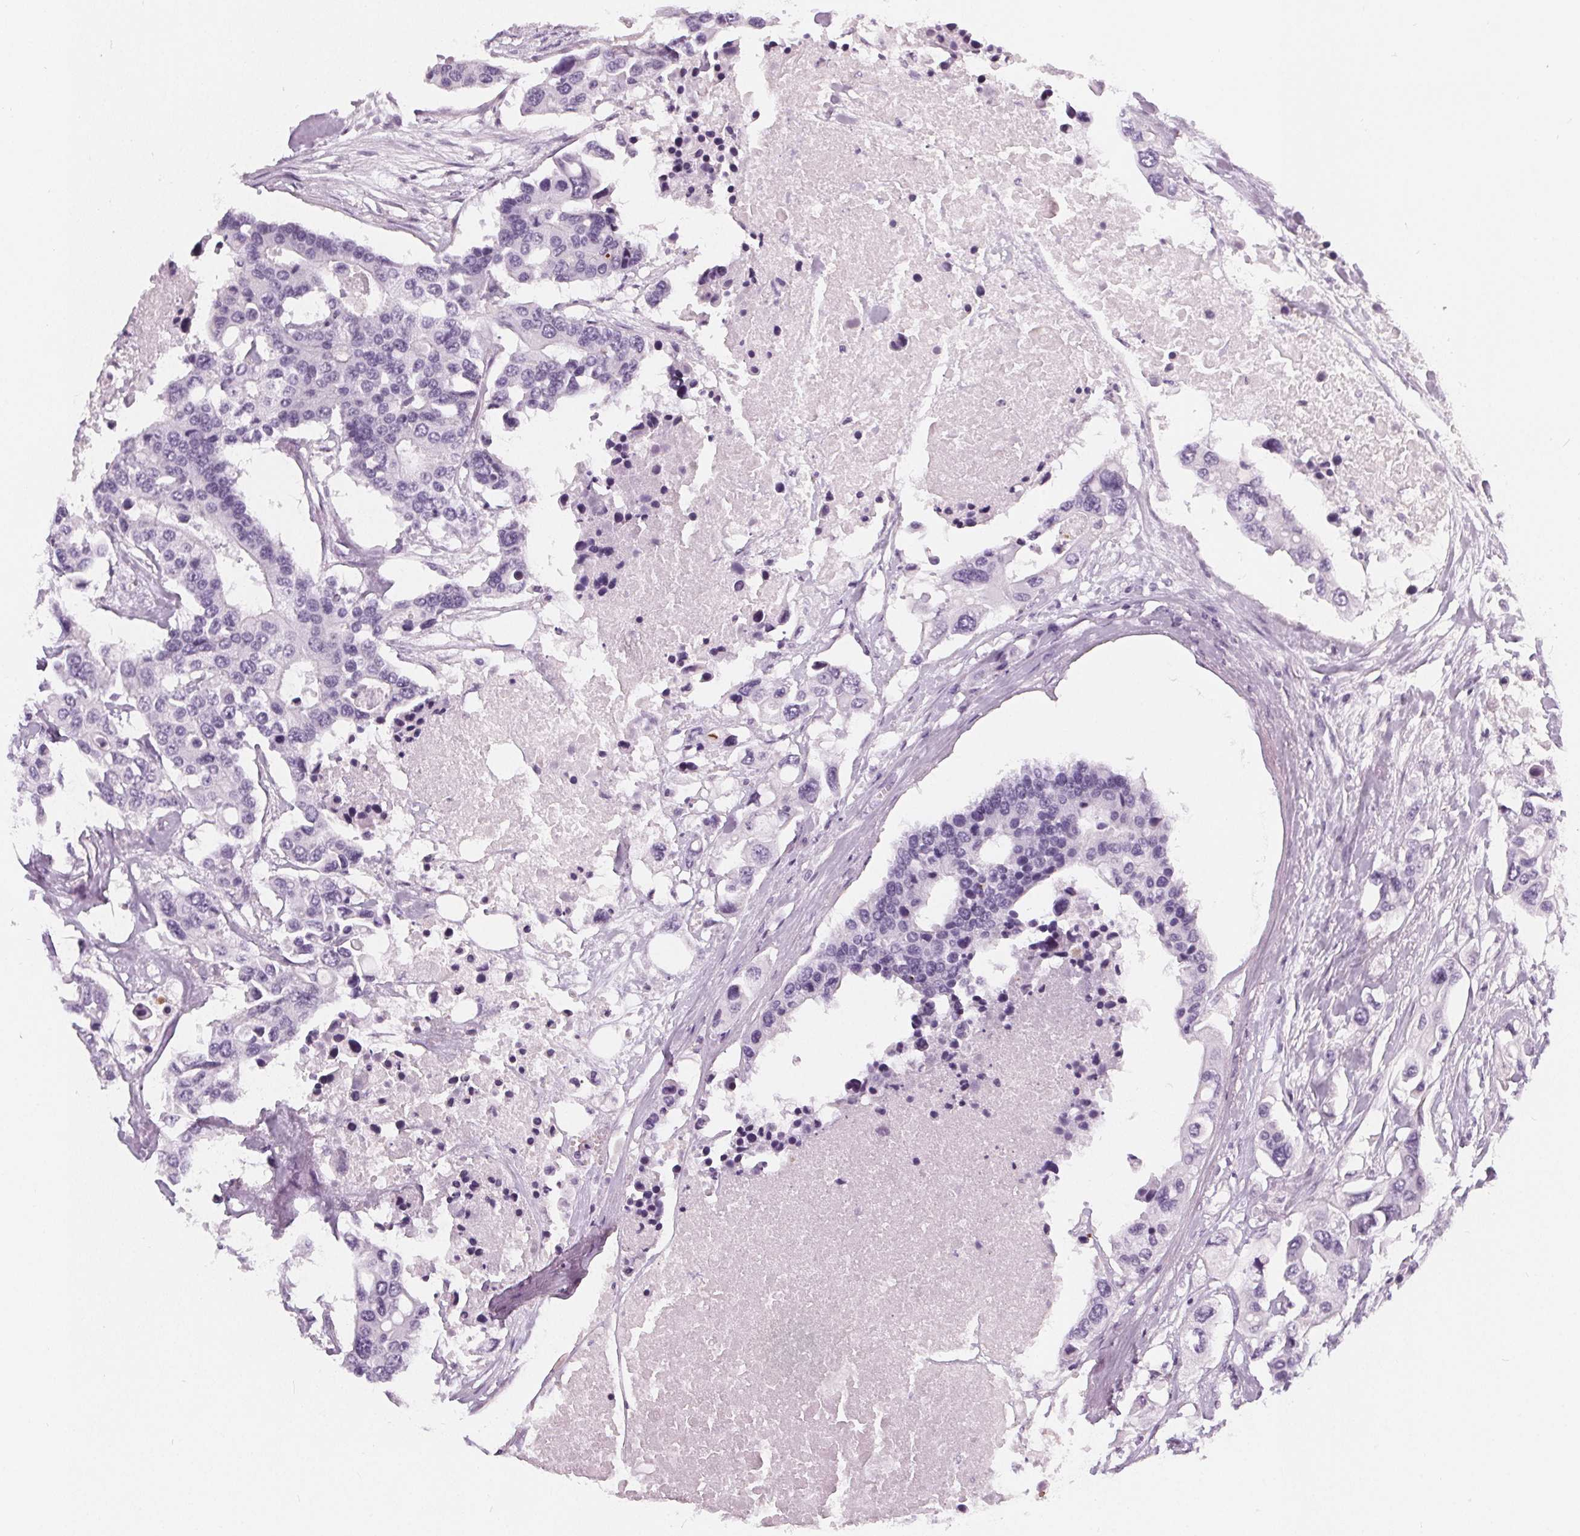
{"staining": {"intensity": "negative", "quantity": "none", "location": "none"}, "tissue": "colorectal cancer", "cell_type": "Tumor cells", "image_type": "cancer", "snomed": [{"axis": "morphology", "description": "Adenocarcinoma, NOS"}, {"axis": "topography", "description": "Colon"}], "caption": "Immunohistochemical staining of adenocarcinoma (colorectal) exhibits no significant staining in tumor cells.", "gene": "SLC5A12", "patient": {"sex": "male", "age": 77}}